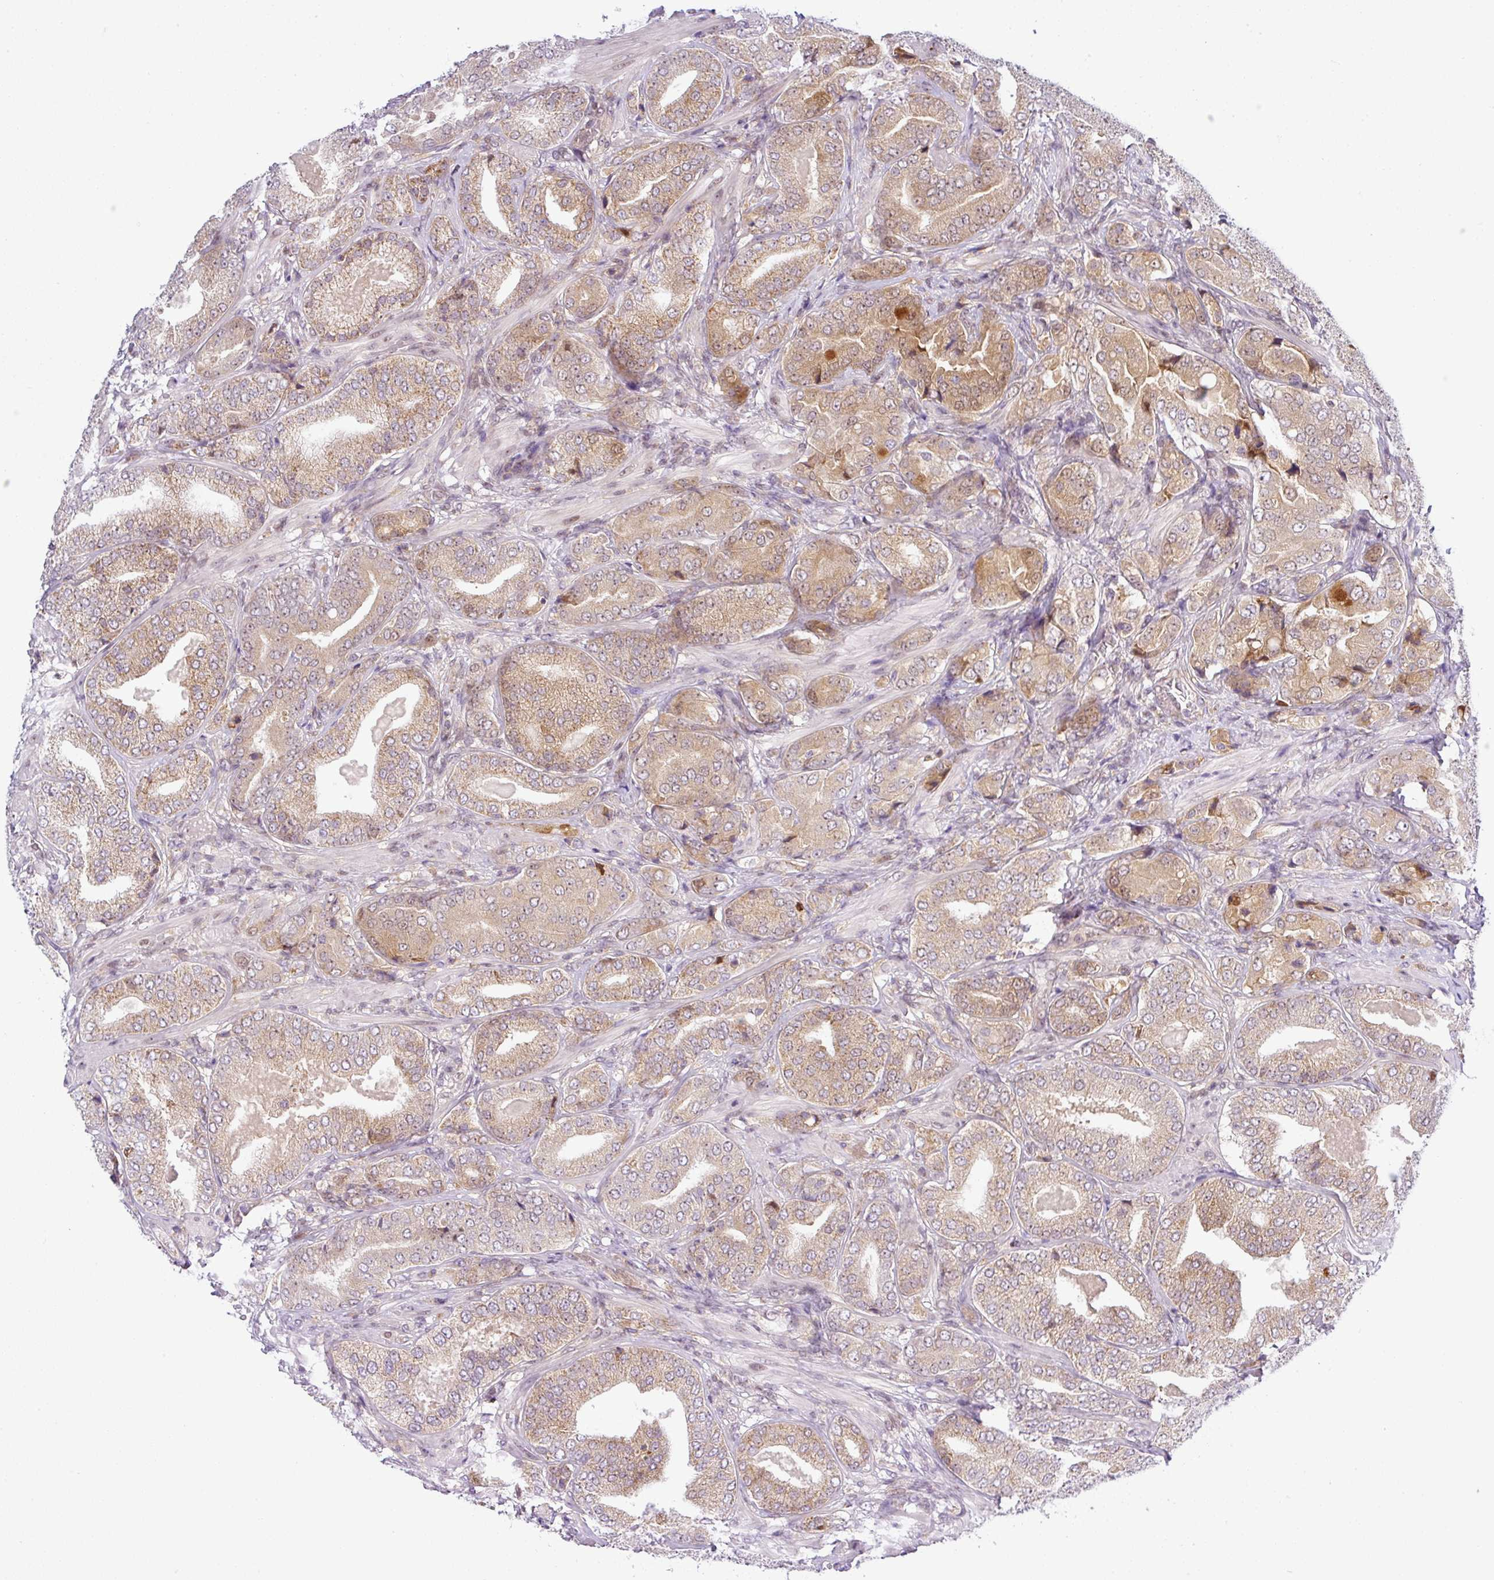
{"staining": {"intensity": "moderate", "quantity": ">75%", "location": "cytoplasmic/membranous"}, "tissue": "prostate cancer", "cell_type": "Tumor cells", "image_type": "cancer", "snomed": [{"axis": "morphology", "description": "Adenocarcinoma, High grade"}, {"axis": "topography", "description": "Prostate"}], "caption": "IHC image of neoplastic tissue: prostate cancer stained using immunohistochemistry exhibits medium levels of moderate protein expression localized specifically in the cytoplasmic/membranous of tumor cells, appearing as a cytoplasmic/membranous brown color.", "gene": "NDUFB2", "patient": {"sex": "male", "age": 63}}